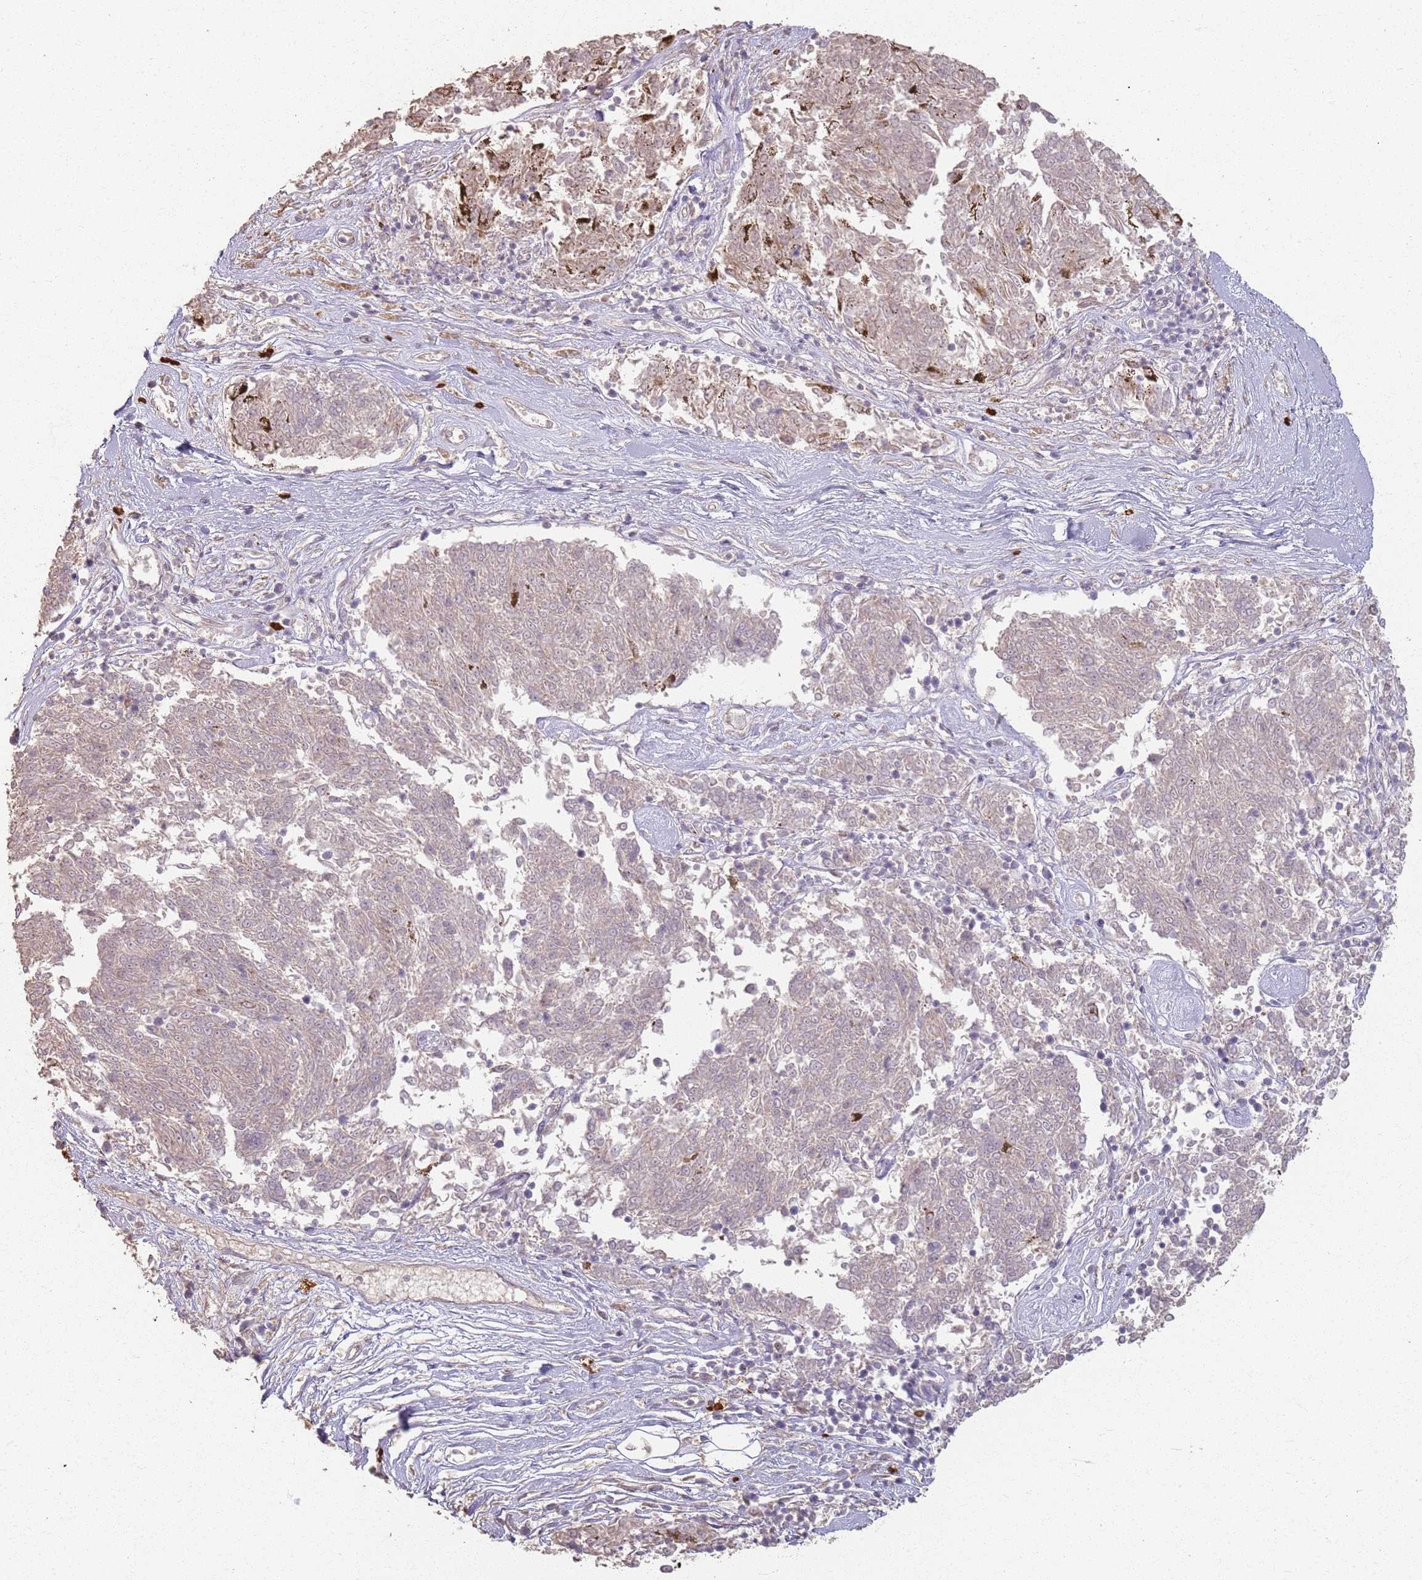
{"staining": {"intensity": "weak", "quantity": "<25%", "location": "cytoplasmic/membranous"}, "tissue": "melanoma", "cell_type": "Tumor cells", "image_type": "cancer", "snomed": [{"axis": "morphology", "description": "Malignant melanoma, NOS"}, {"axis": "topography", "description": "Skin"}], "caption": "Tumor cells show no significant expression in malignant melanoma.", "gene": "CCDC168", "patient": {"sex": "female", "age": 72}}